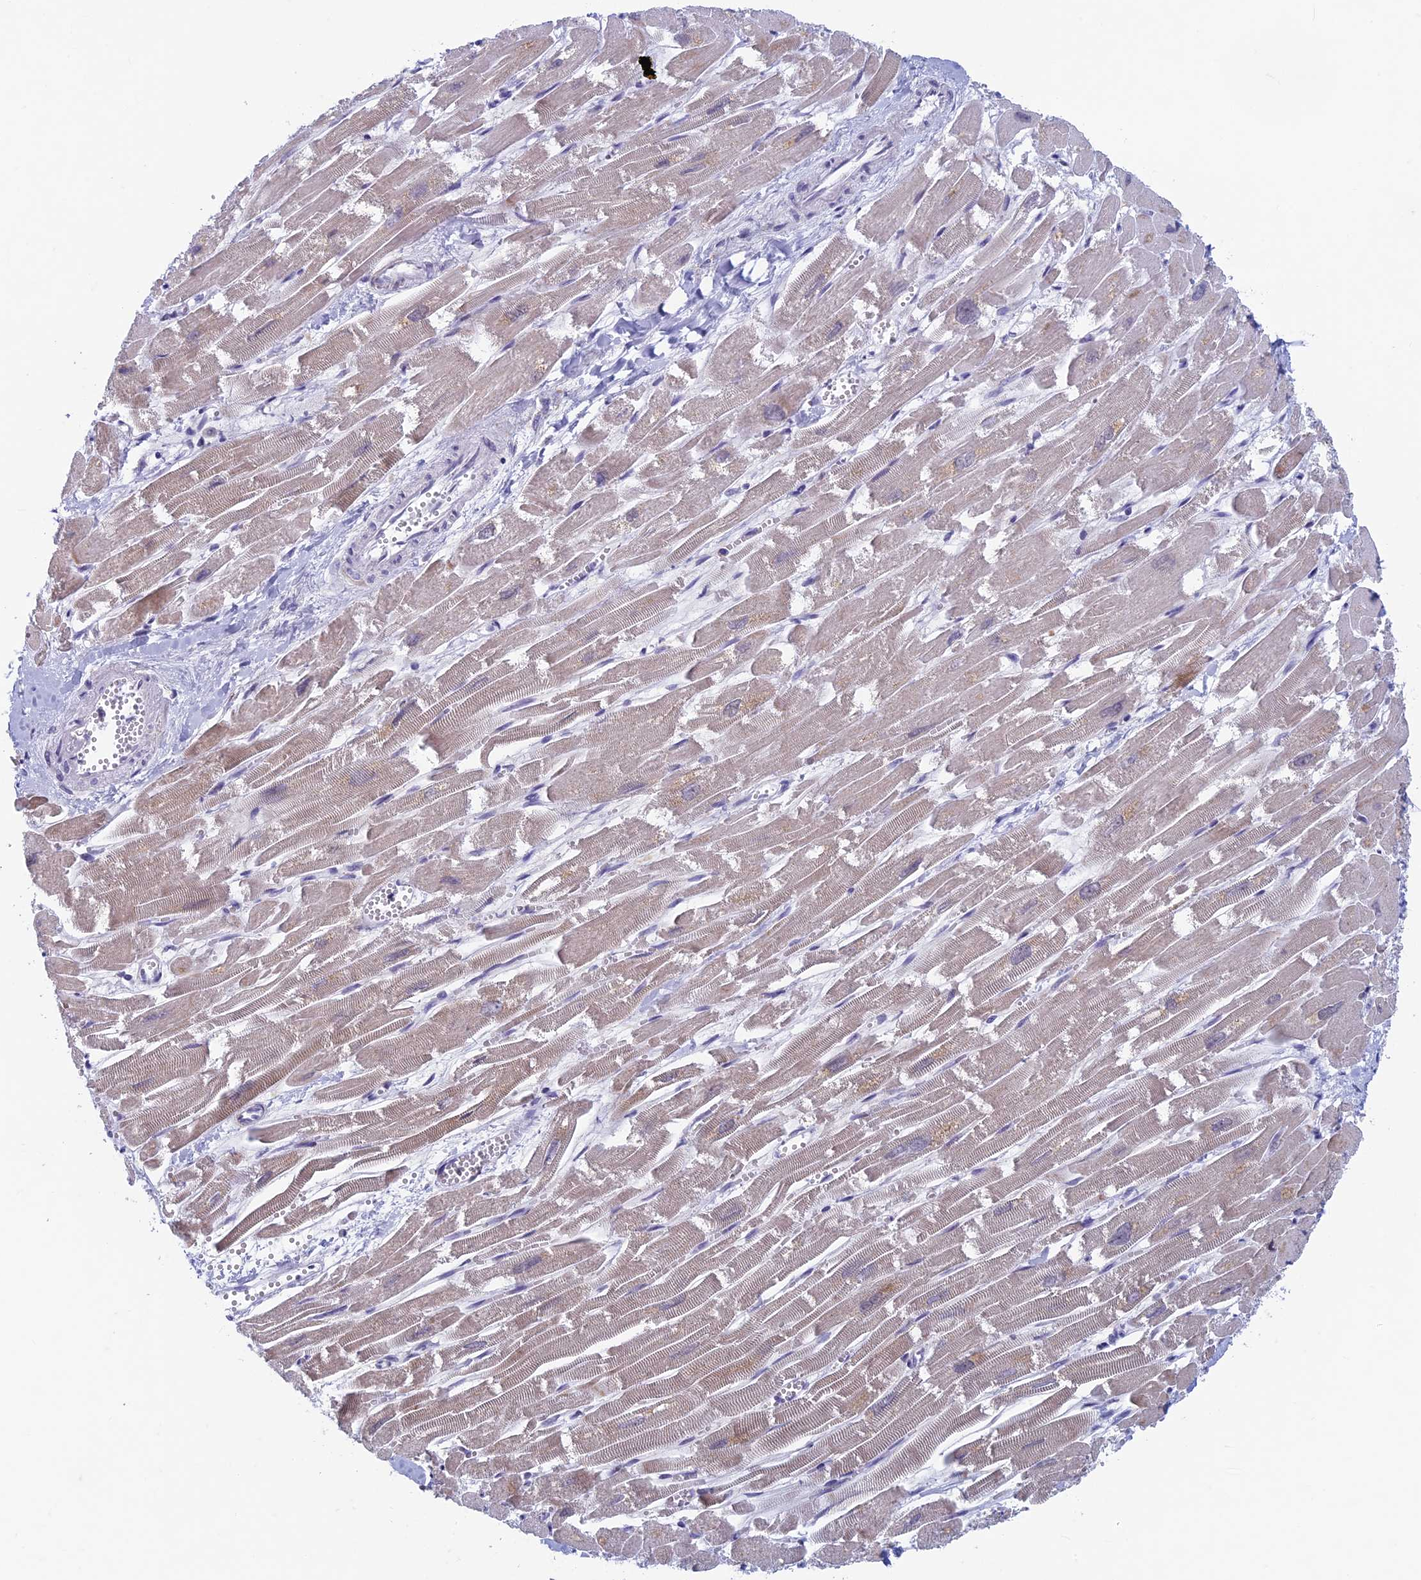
{"staining": {"intensity": "weak", "quantity": "25%-75%", "location": "cytoplasmic/membranous"}, "tissue": "heart muscle", "cell_type": "Cardiomyocytes", "image_type": "normal", "snomed": [{"axis": "morphology", "description": "Normal tissue, NOS"}, {"axis": "topography", "description": "Heart"}], "caption": "A brown stain highlights weak cytoplasmic/membranous expression of a protein in cardiomyocytes of unremarkable human heart muscle.", "gene": "ASH2L", "patient": {"sex": "male", "age": 54}}